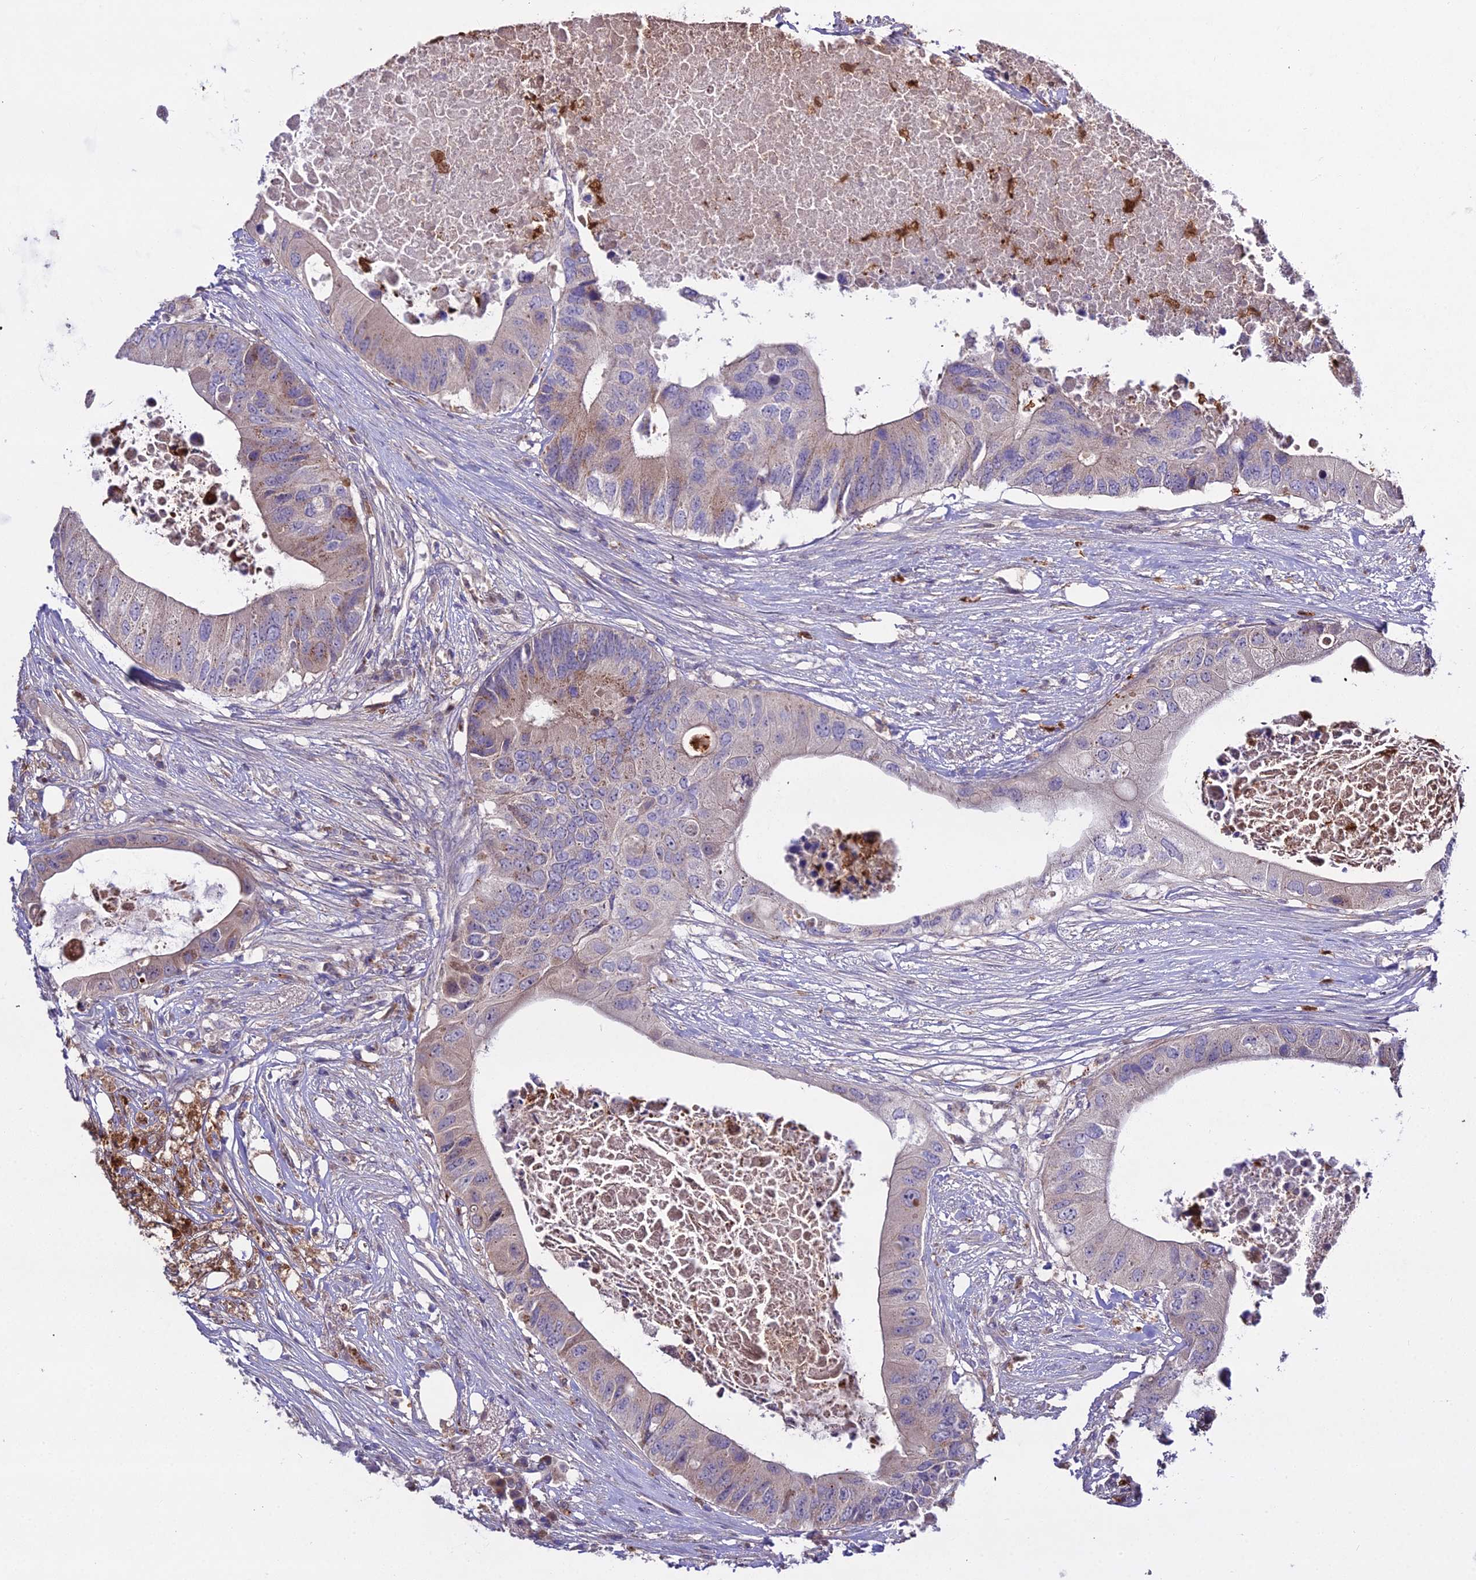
{"staining": {"intensity": "weak", "quantity": "<25%", "location": "cytoplasmic/membranous"}, "tissue": "colorectal cancer", "cell_type": "Tumor cells", "image_type": "cancer", "snomed": [{"axis": "morphology", "description": "Adenocarcinoma, NOS"}, {"axis": "topography", "description": "Colon"}], "caption": "Tumor cells show no significant expression in adenocarcinoma (colorectal). Brightfield microscopy of immunohistochemistry stained with DAB (3,3'-diaminobenzidine) (brown) and hematoxylin (blue), captured at high magnification.", "gene": "EID2", "patient": {"sex": "male", "age": 71}}